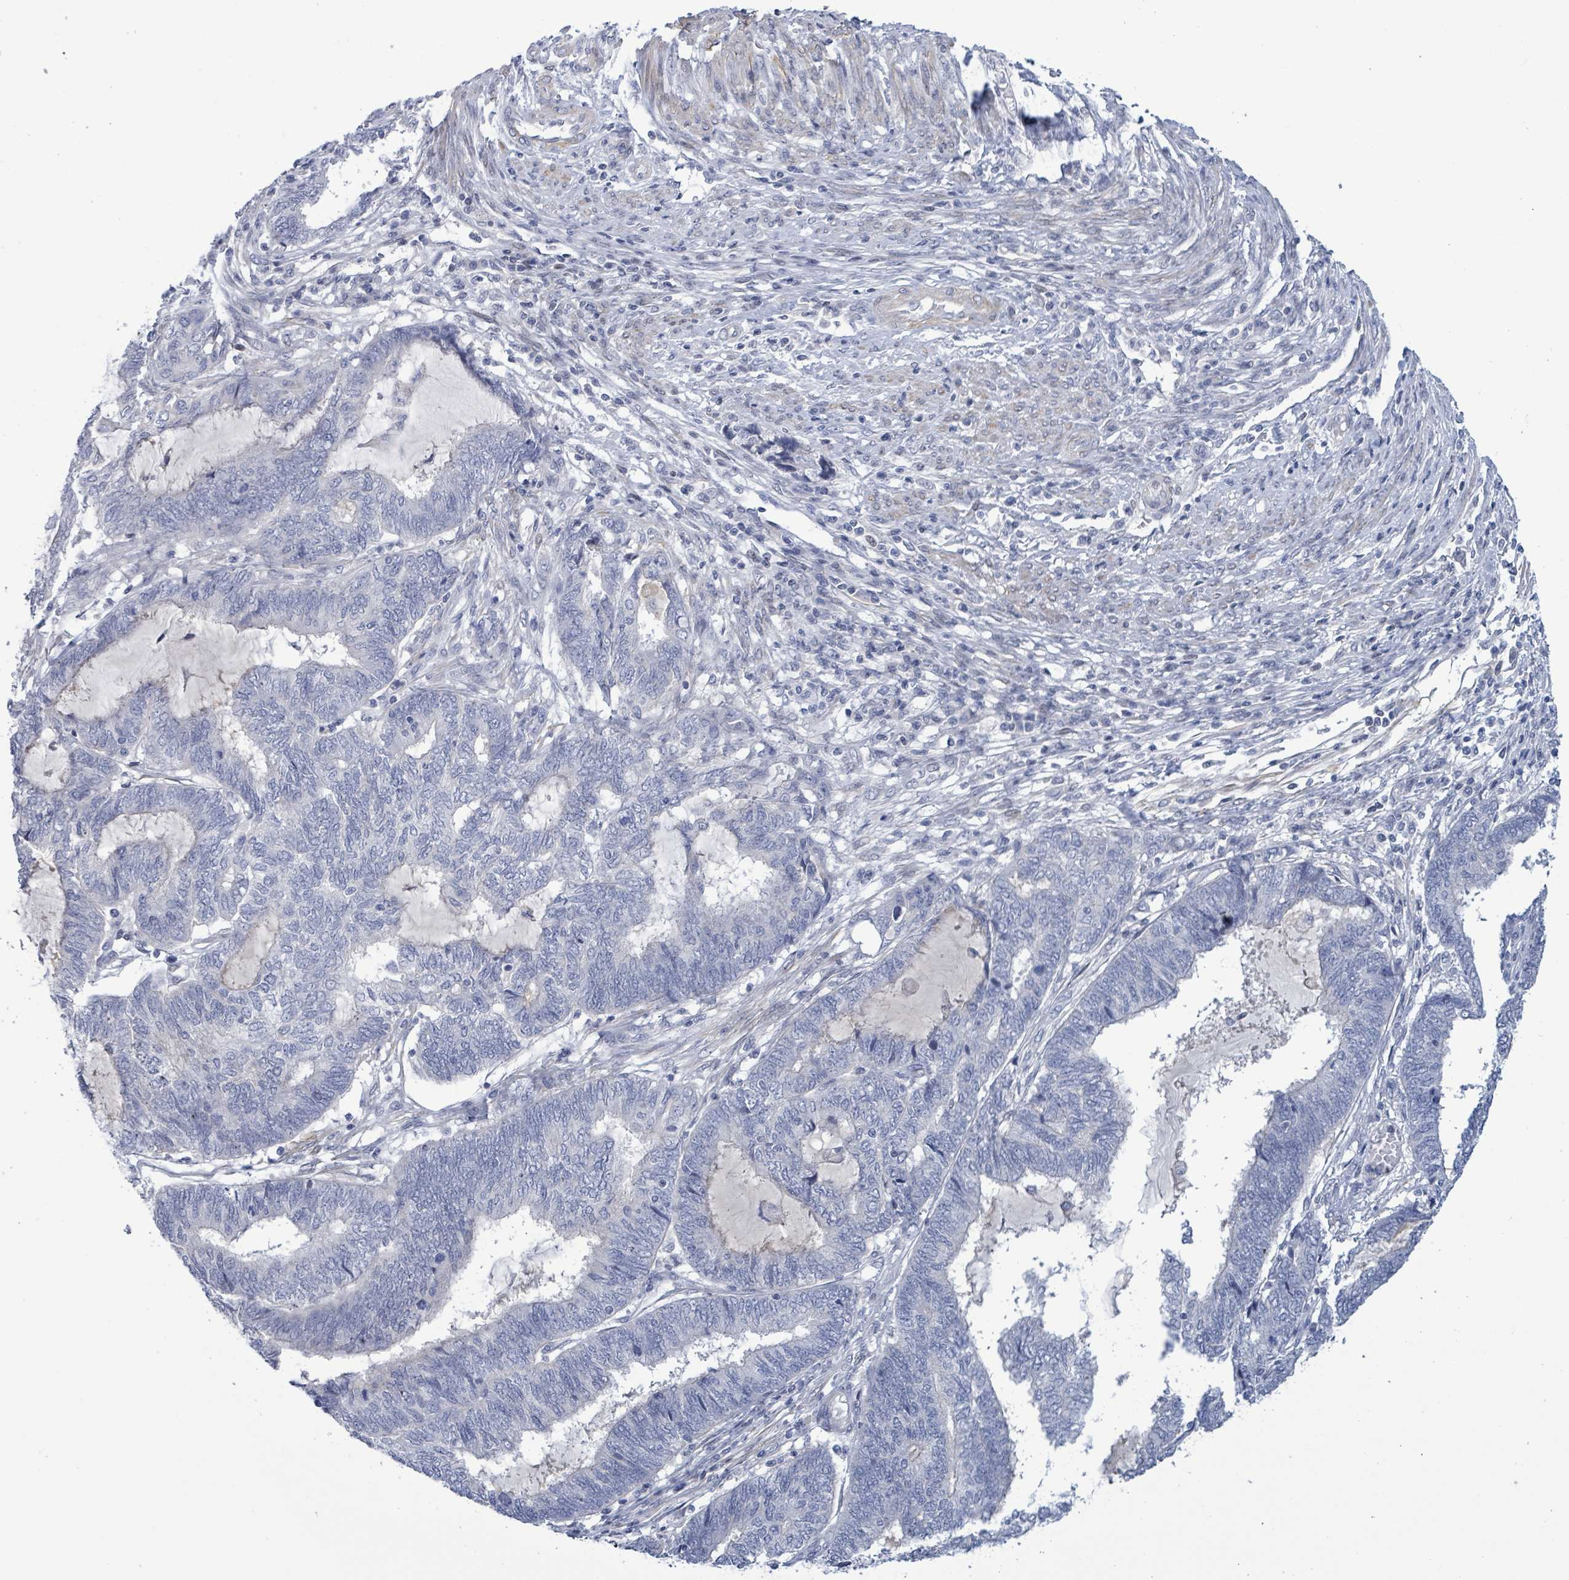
{"staining": {"intensity": "negative", "quantity": "none", "location": "none"}, "tissue": "endometrial cancer", "cell_type": "Tumor cells", "image_type": "cancer", "snomed": [{"axis": "morphology", "description": "Adenocarcinoma, NOS"}, {"axis": "topography", "description": "Uterus"}, {"axis": "topography", "description": "Endometrium"}], "caption": "Immunohistochemistry histopathology image of neoplastic tissue: human adenocarcinoma (endometrial) stained with DAB (3,3'-diaminobenzidine) demonstrates no significant protein staining in tumor cells.", "gene": "NTN3", "patient": {"sex": "female", "age": 70}}